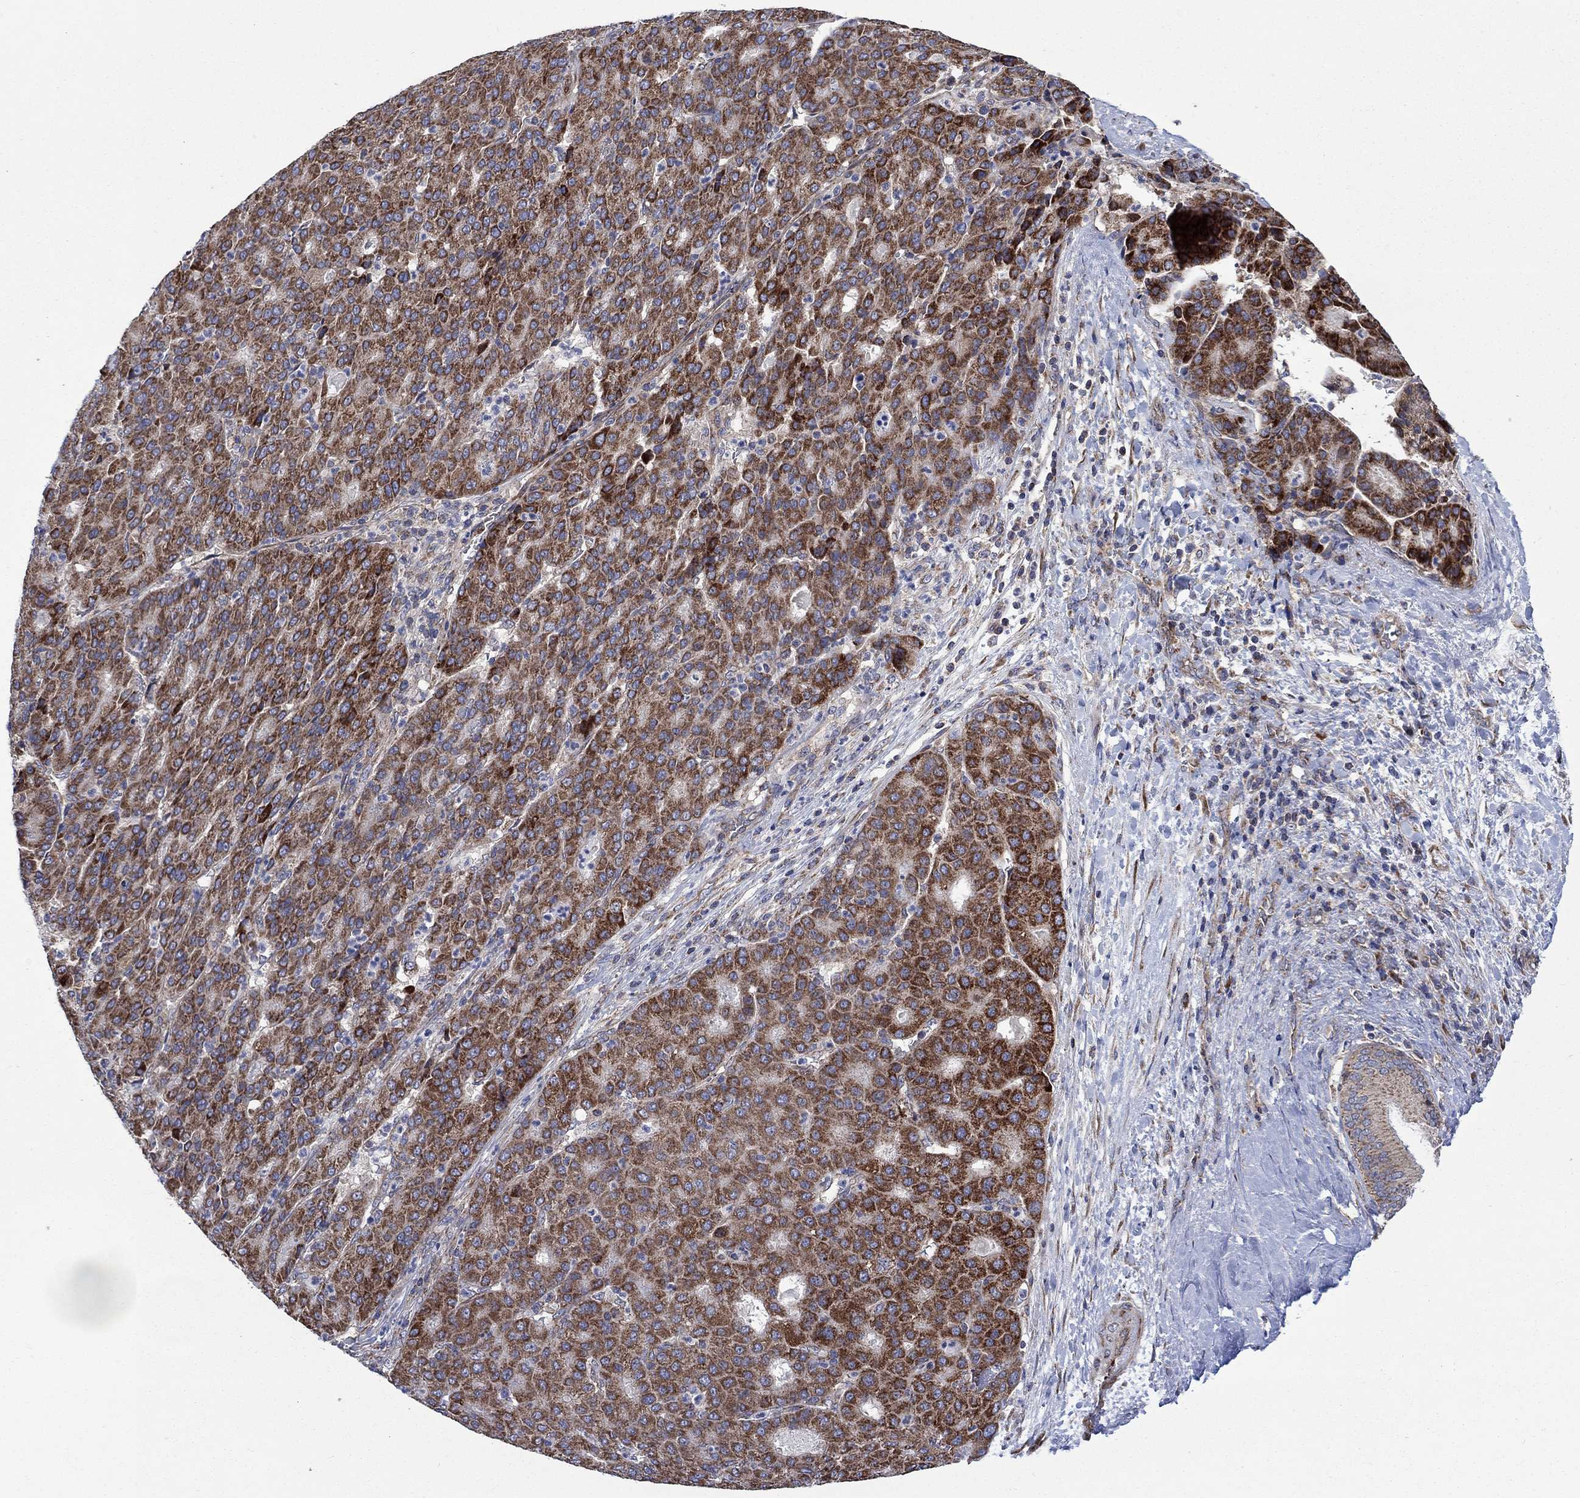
{"staining": {"intensity": "strong", "quantity": "25%-75%", "location": "cytoplasmic/membranous"}, "tissue": "liver cancer", "cell_type": "Tumor cells", "image_type": "cancer", "snomed": [{"axis": "morphology", "description": "Carcinoma, Hepatocellular, NOS"}, {"axis": "topography", "description": "Liver"}], "caption": "Immunohistochemical staining of human liver cancer (hepatocellular carcinoma) exhibits high levels of strong cytoplasmic/membranous protein positivity in about 25%-75% of tumor cells.", "gene": "RPLP0", "patient": {"sex": "male", "age": 65}}